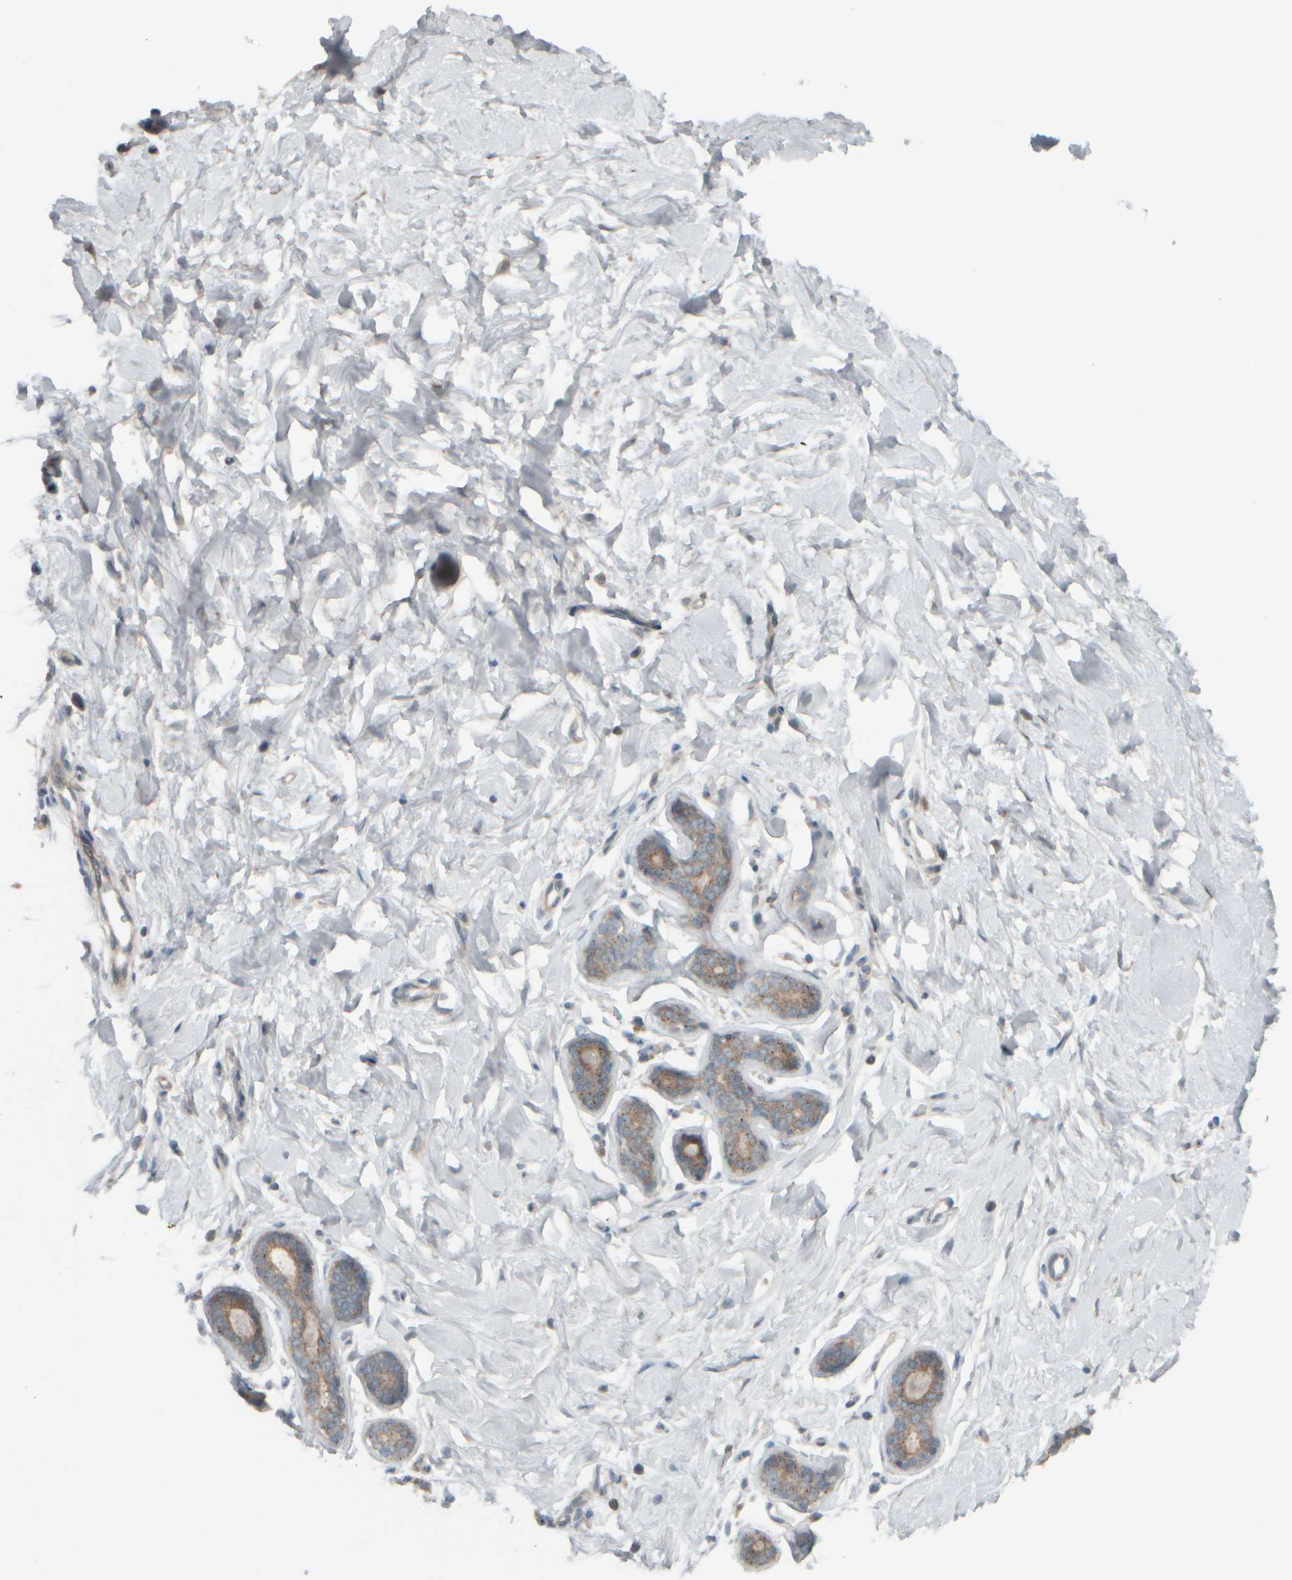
{"staining": {"intensity": "negative", "quantity": "none", "location": "none"}, "tissue": "breast", "cell_type": "Adipocytes", "image_type": "normal", "snomed": [{"axis": "morphology", "description": "Normal tissue, NOS"}, {"axis": "topography", "description": "Breast"}], "caption": "Immunohistochemistry of normal breast exhibits no expression in adipocytes. (Brightfield microscopy of DAB (3,3'-diaminobenzidine) immunohistochemistry (IHC) at high magnification).", "gene": "HGS", "patient": {"sex": "female", "age": 23}}